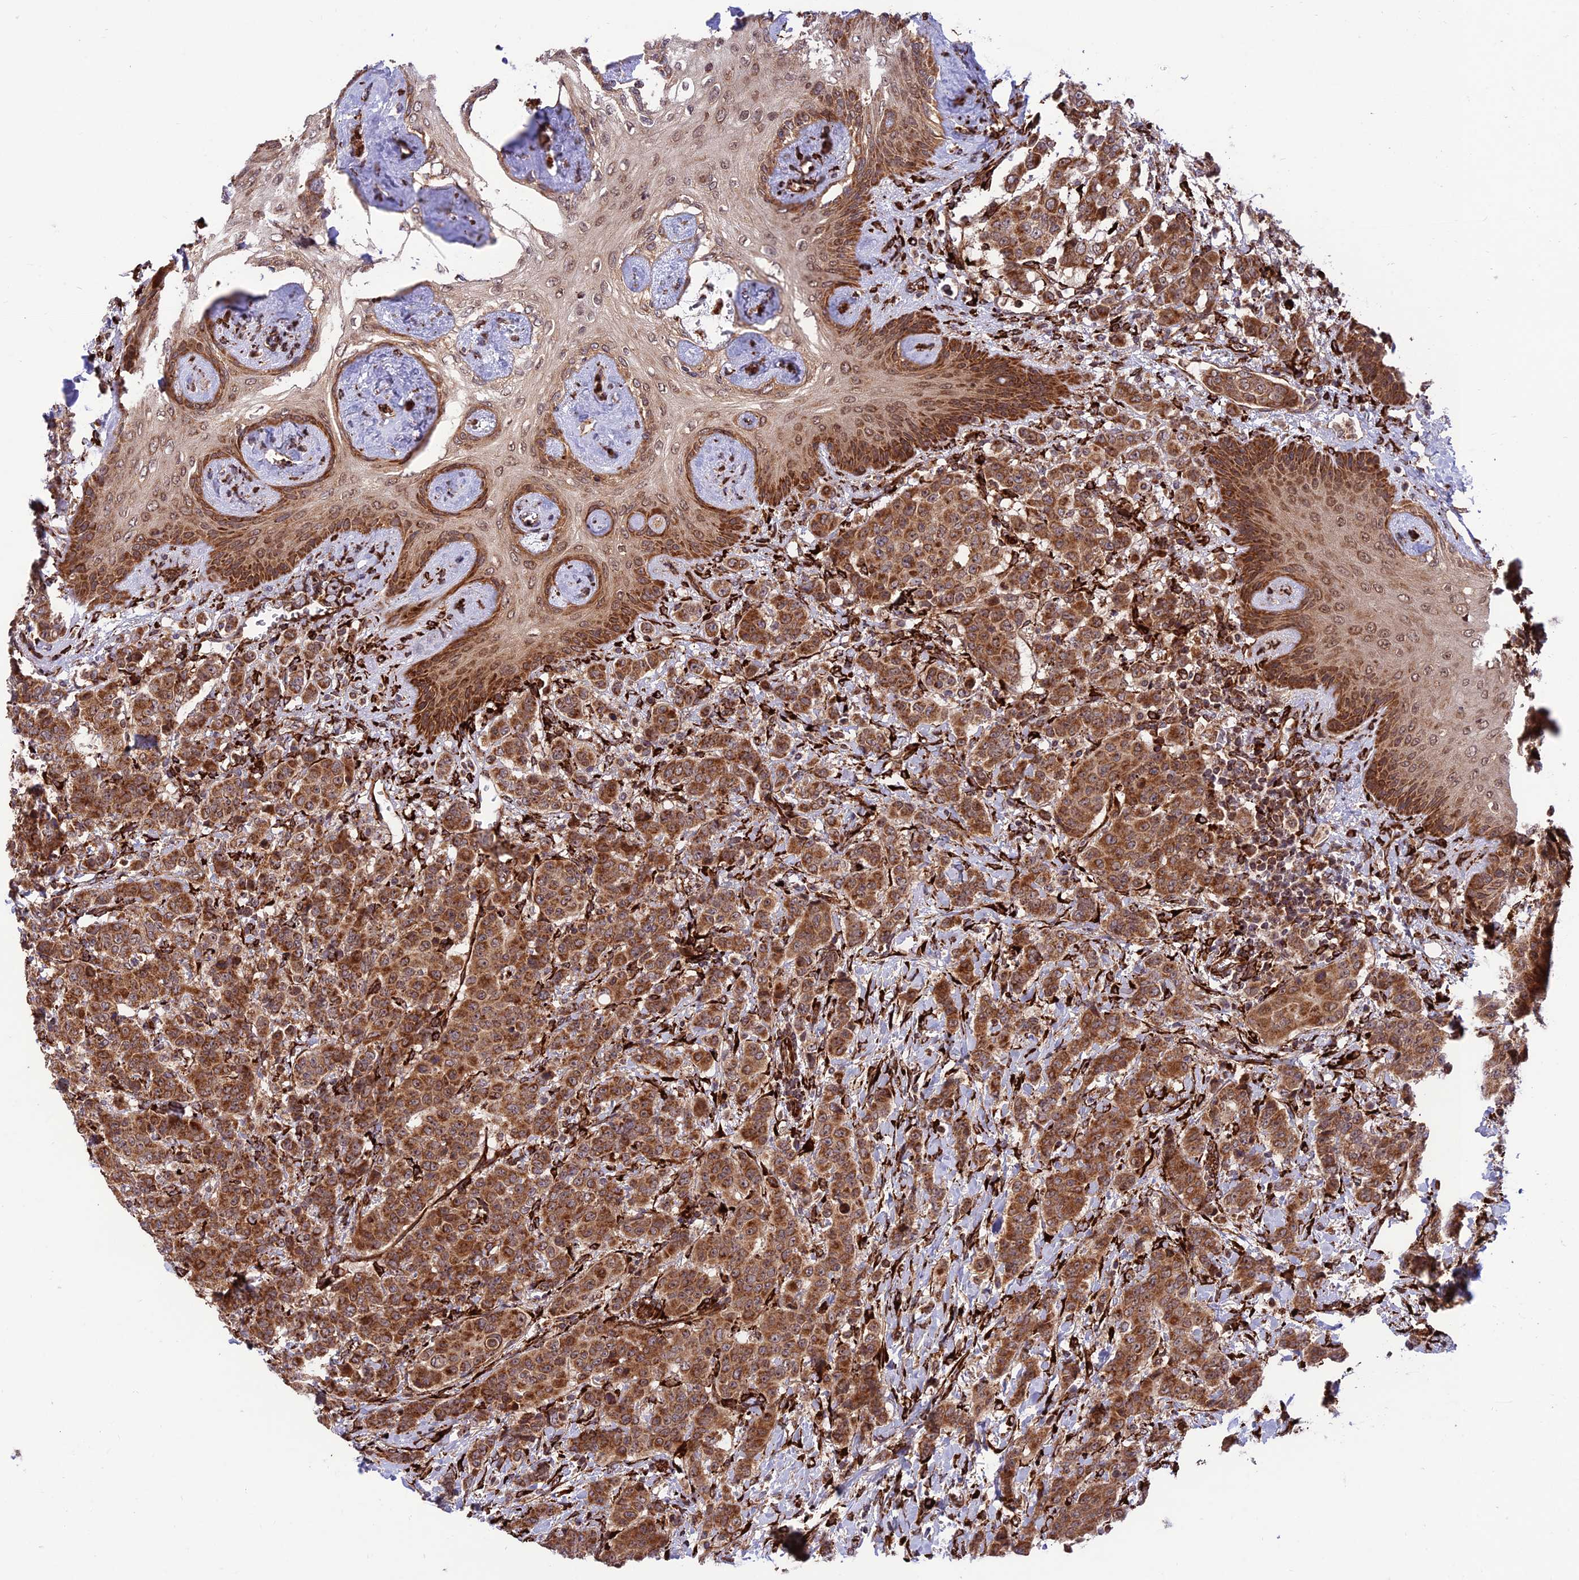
{"staining": {"intensity": "strong", "quantity": ">75%", "location": "cytoplasmic/membranous"}, "tissue": "breast cancer", "cell_type": "Tumor cells", "image_type": "cancer", "snomed": [{"axis": "morphology", "description": "Duct carcinoma"}, {"axis": "topography", "description": "Breast"}], "caption": "The histopathology image reveals immunohistochemical staining of breast invasive ductal carcinoma. There is strong cytoplasmic/membranous staining is seen in about >75% of tumor cells.", "gene": "CRTAP", "patient": {"sex": "female", "age": 40}}